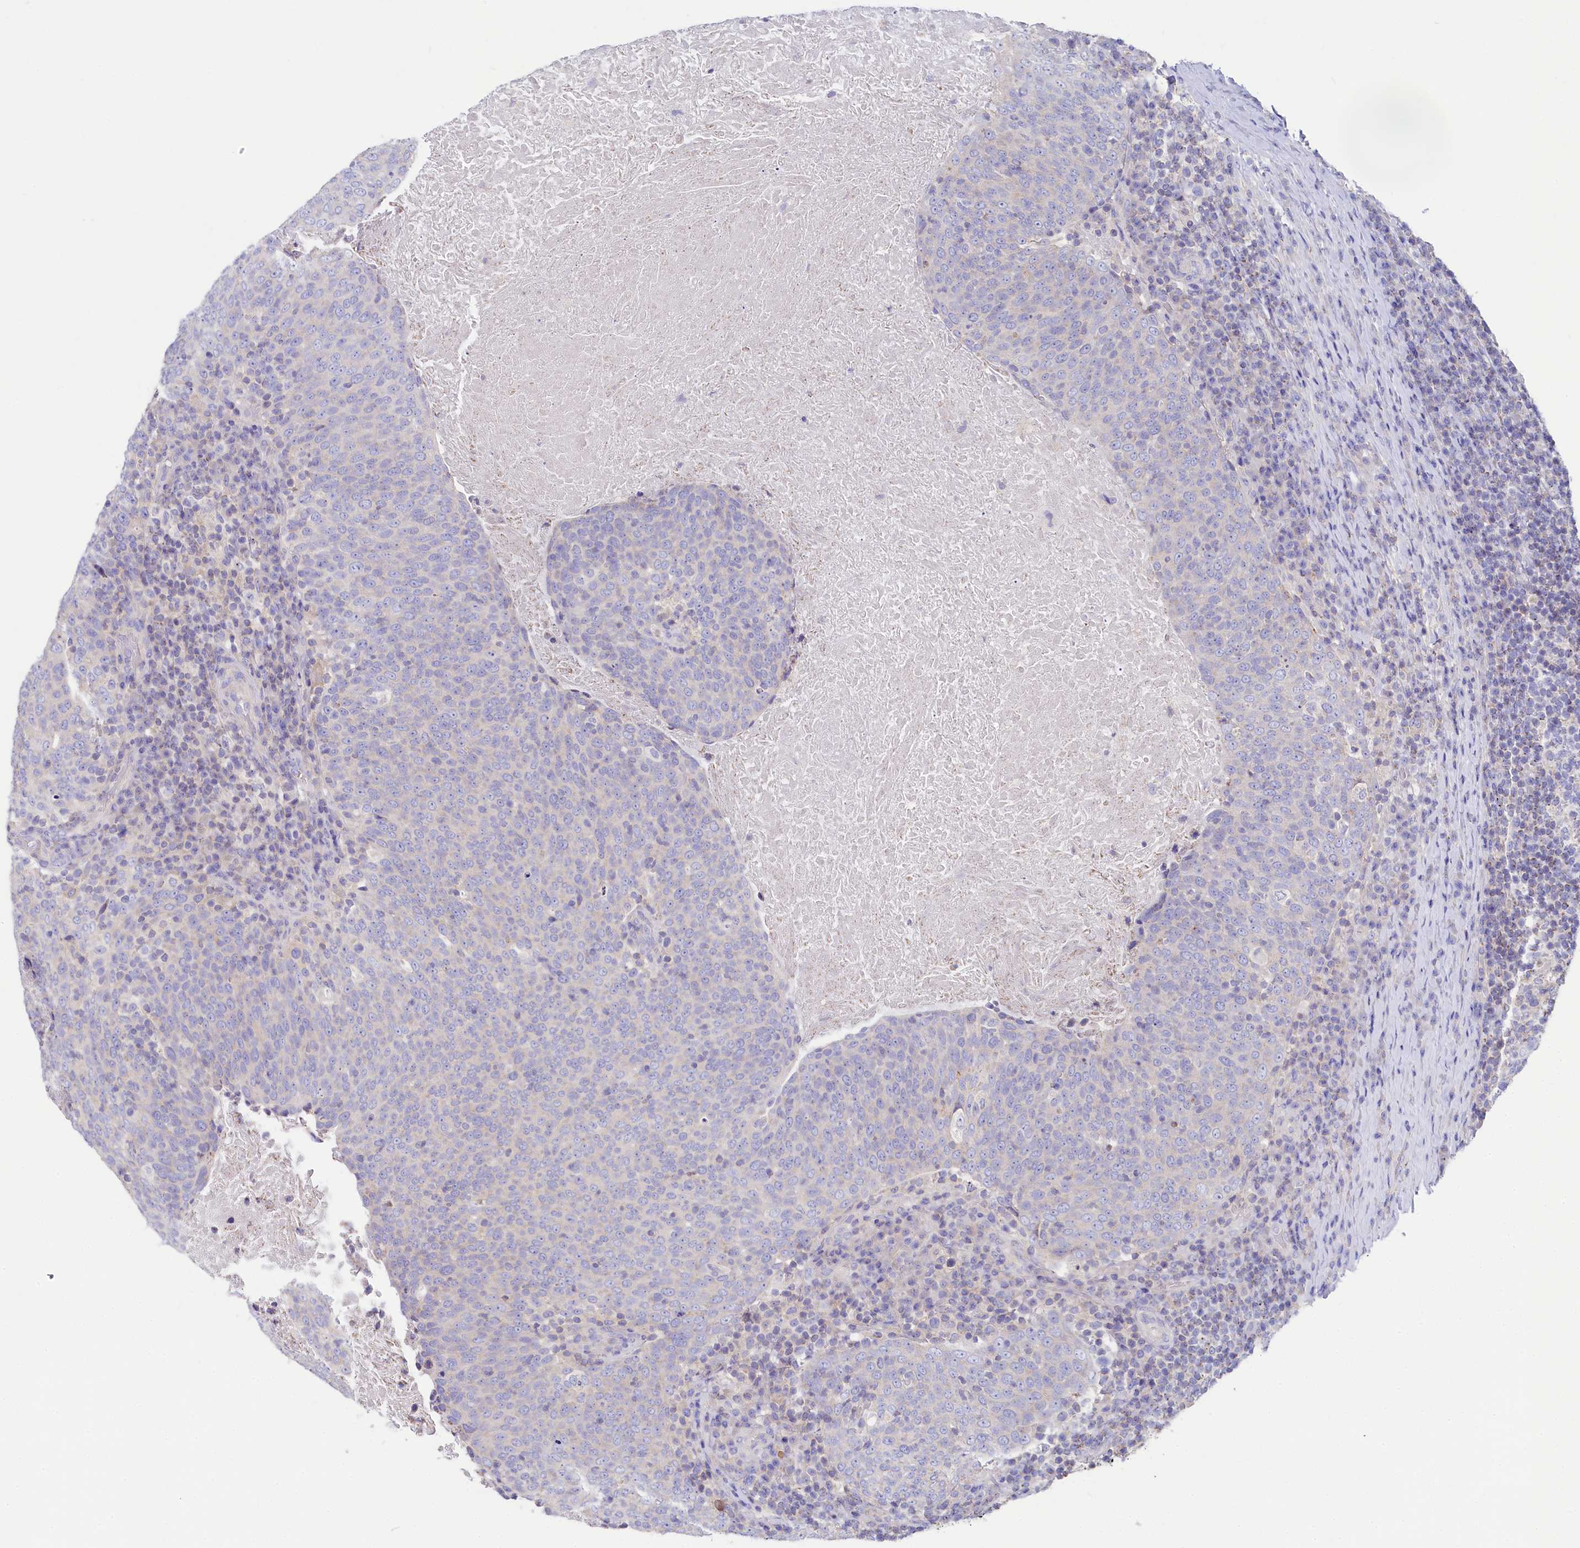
{"staining": {"intensity": "negative", "quantity": "none", "location": "none"}, "tissue": "head and neck cancer", "cell_type": "Tumor cells", "image_type": "cancer", "snomed": [{"axis": "morphology", "description": "Squamous cell carcinoma, NOS"}, {"axis": "morphology", "description": "Squamous cell carcinoma, metastatic, NOS"}, {"axis": "topography", "description": "Lymph node"}, {"axis": "topography", "description": "Head-Neck"}], "caption": "A photomicrograph of human head and neck metastatic squamous cell carcinoma is negative for staining in tumor cells.", "gene": "VPS26B", "patient": {"sex": "male", "age": 62}}